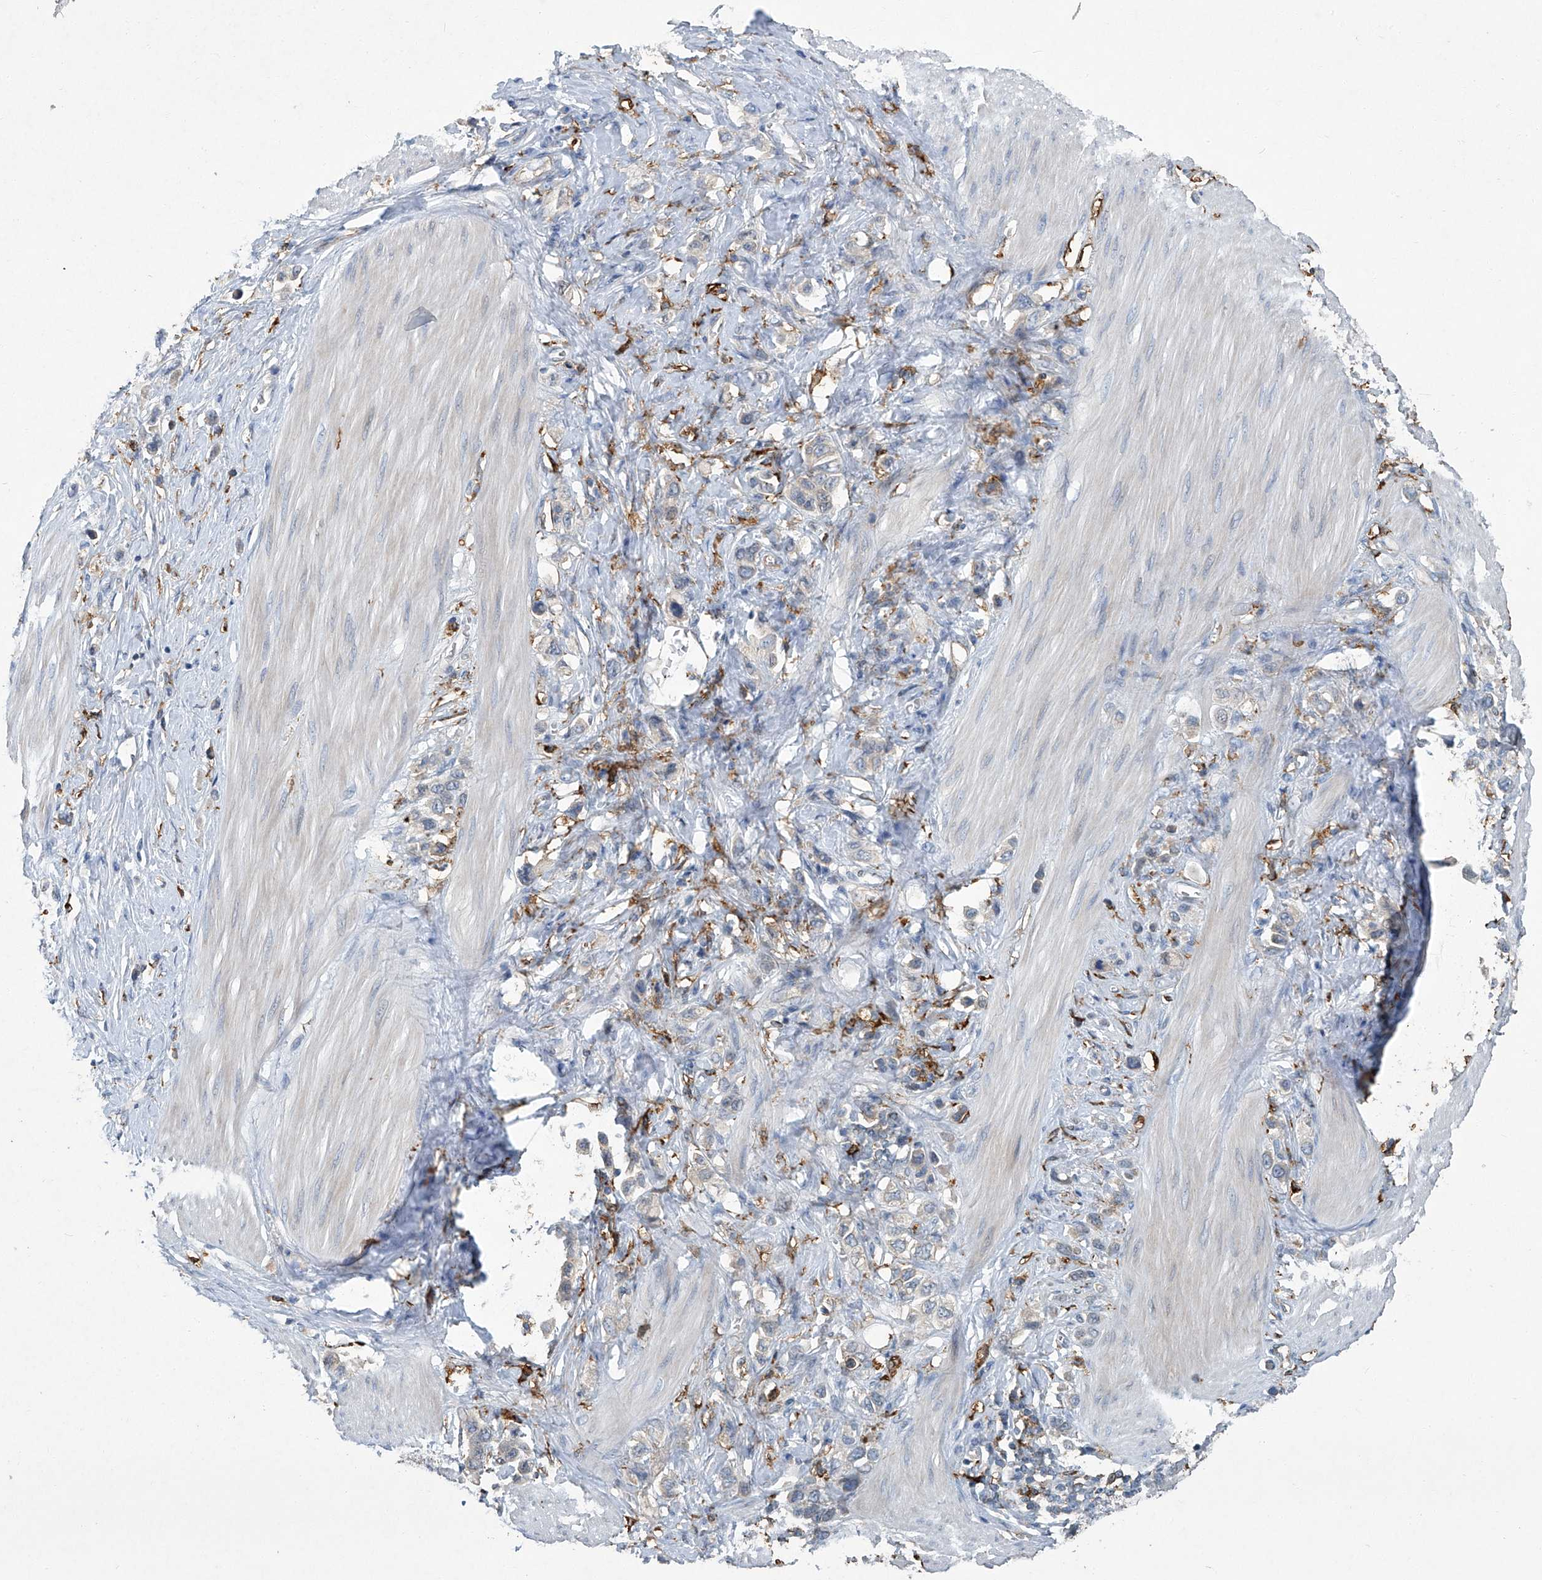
{"staining": {"intensity": "negative", "quantity": "none", "location": "none"}, "tissue": "stomach cancer", "cell_type": "Tumor cells", "image_type": "cancer", "snomed": [{"axis": "morphology", "description": "Adenocarcinoma, NOS"}, {"axis": "topography", "description": "Stomach"}], "caption": "There is no significant expression in tumor cells of stomach cancer. Brightfield microscopy of immunohistochemistry (IHC) stained with DAB (3,3'-diaminobenzidine) (brown) and hematoxylin (blue), captured at high magnification.", "gene": "FAM167A", "patient": {"sex": "female", "age": 65}}